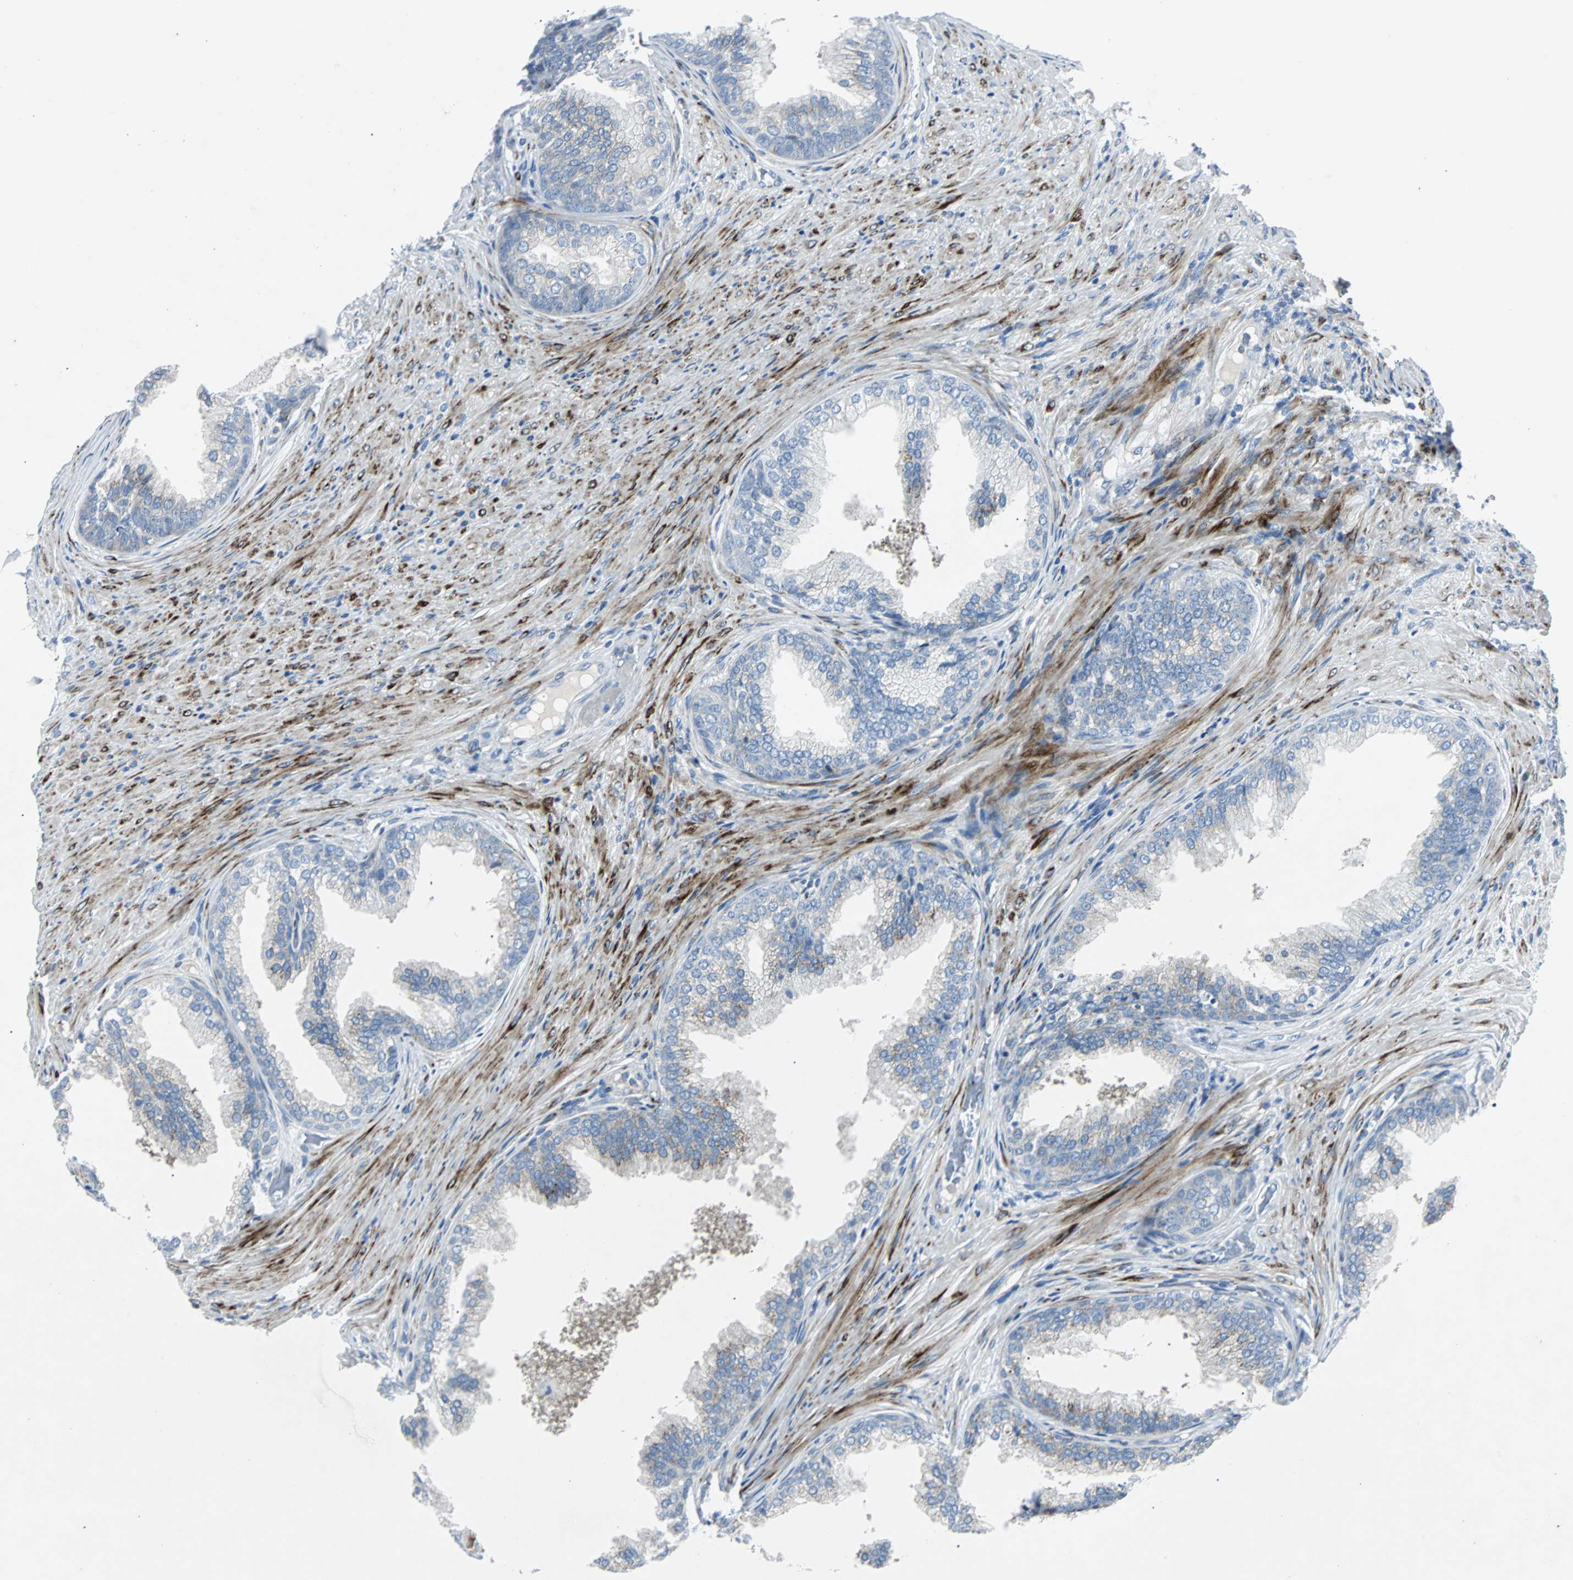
{"staining": {"intensity": "negative", "quantity": "none", "location": "none"}, "tissue": "prostate", "cell_type": "Glandular cells", "image_type": "normal", "snomed": [{"axis": "morphology", "description": "Normal tissue, NOS"}, {"axis": "topography", "description": "Prostate"}], "caption": "Immunohistochemistry (IHC) image of normal prostate stained for a protein (brown), which demonstrates no expression in glandular cells.", "gene": "BBC3", "patient": {"sex": "male", "age": 76}}